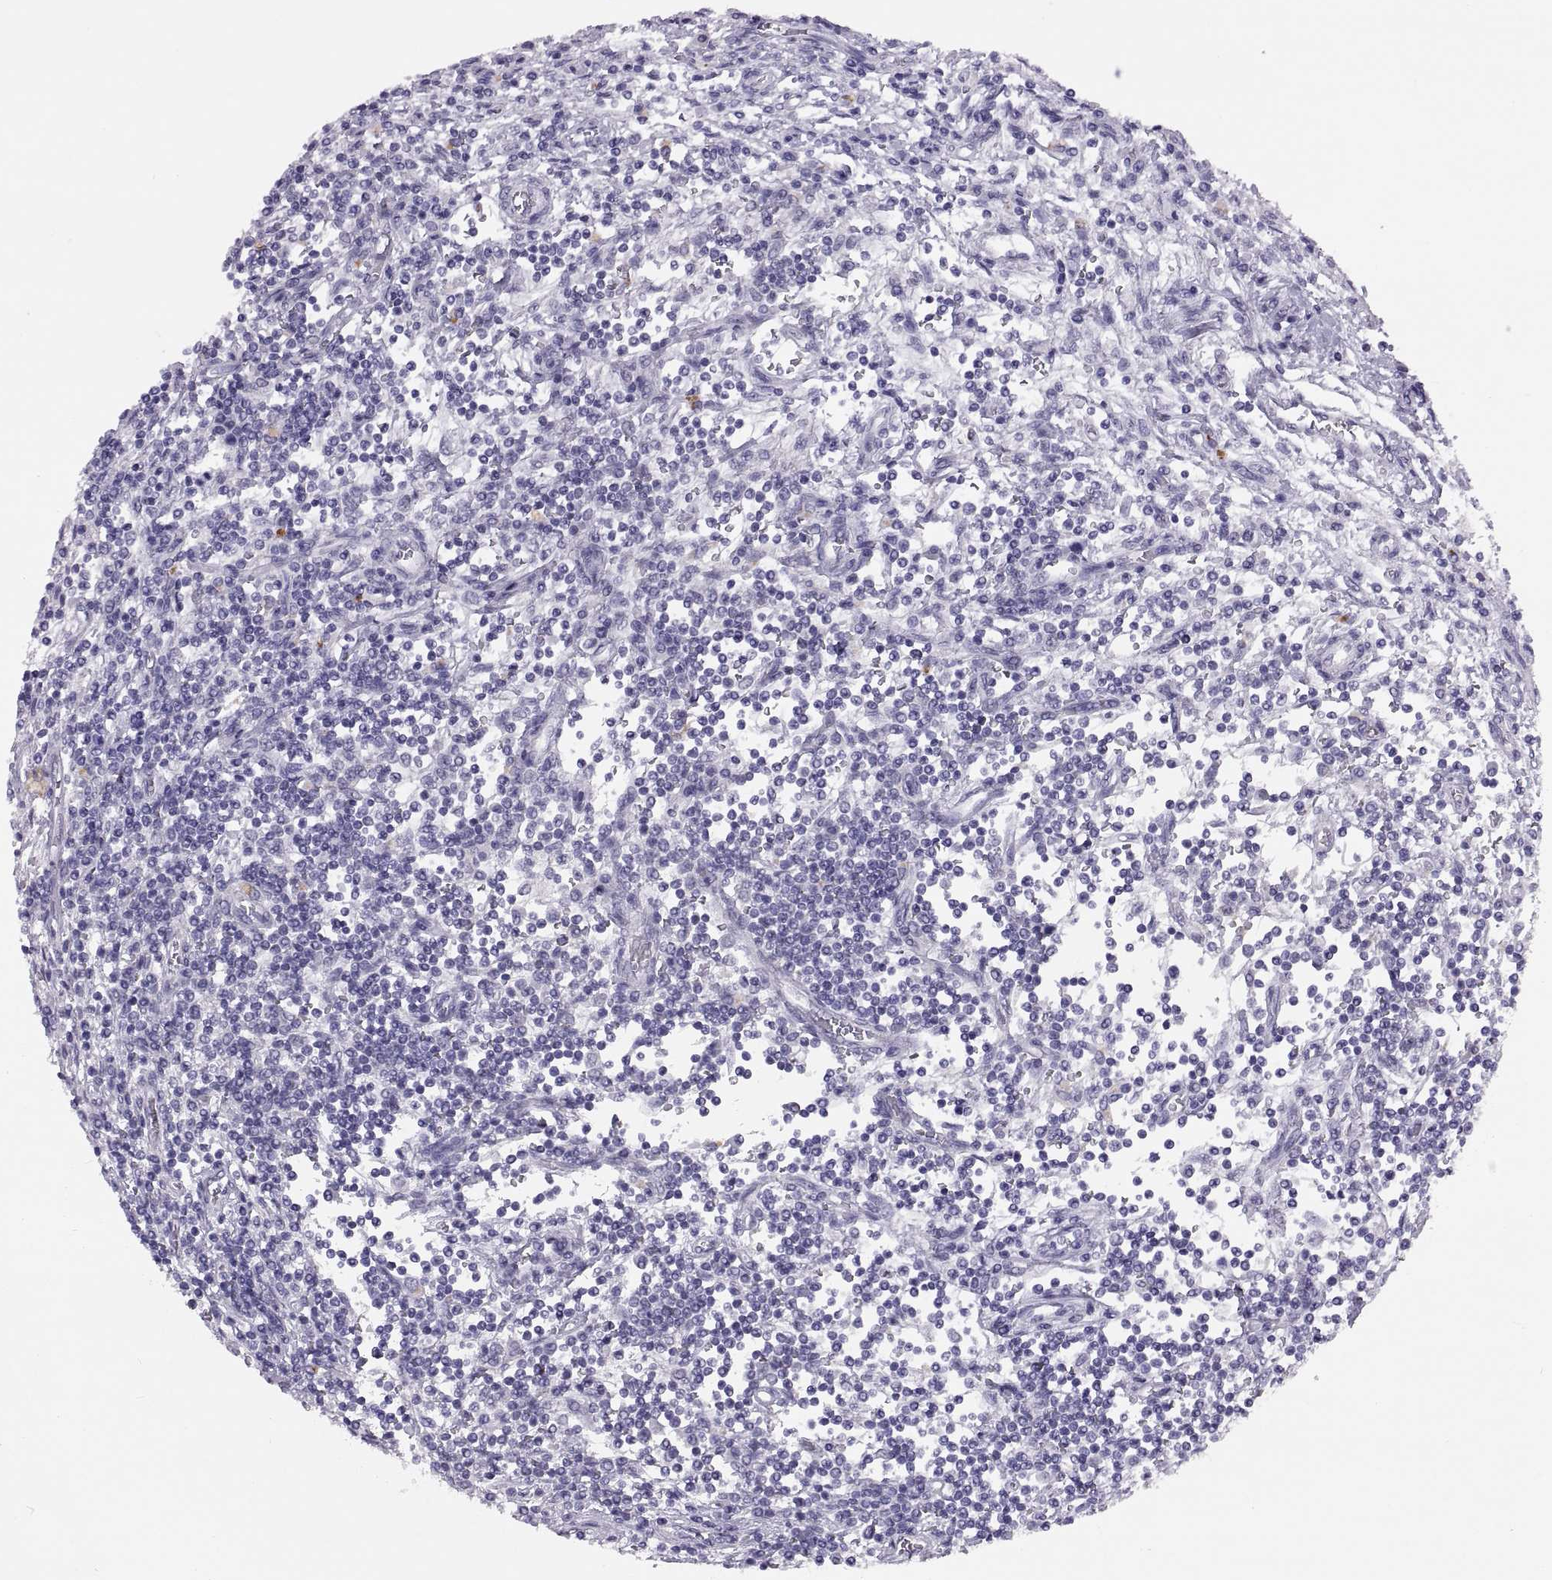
{"staining": {"intensity": "negative", "quantity": "none", "location": "none"}, "tissue": "testis cancer", "cell_type": "Tumor cells", "image_type": "cancer", "snomed": [{"axis": "morphology", "description": "Seminoma, NOS"}, {"axis": "topography", "description": "Testis"}], "caption": "Immunohistochemistry (IHC) histopathology image of neoplastic tissue: testis cancer stained with DAB shows no significant protein expression in tumor cells.", "gene": "QRICH2", "patient": {"sex": "male", "age": 34}}